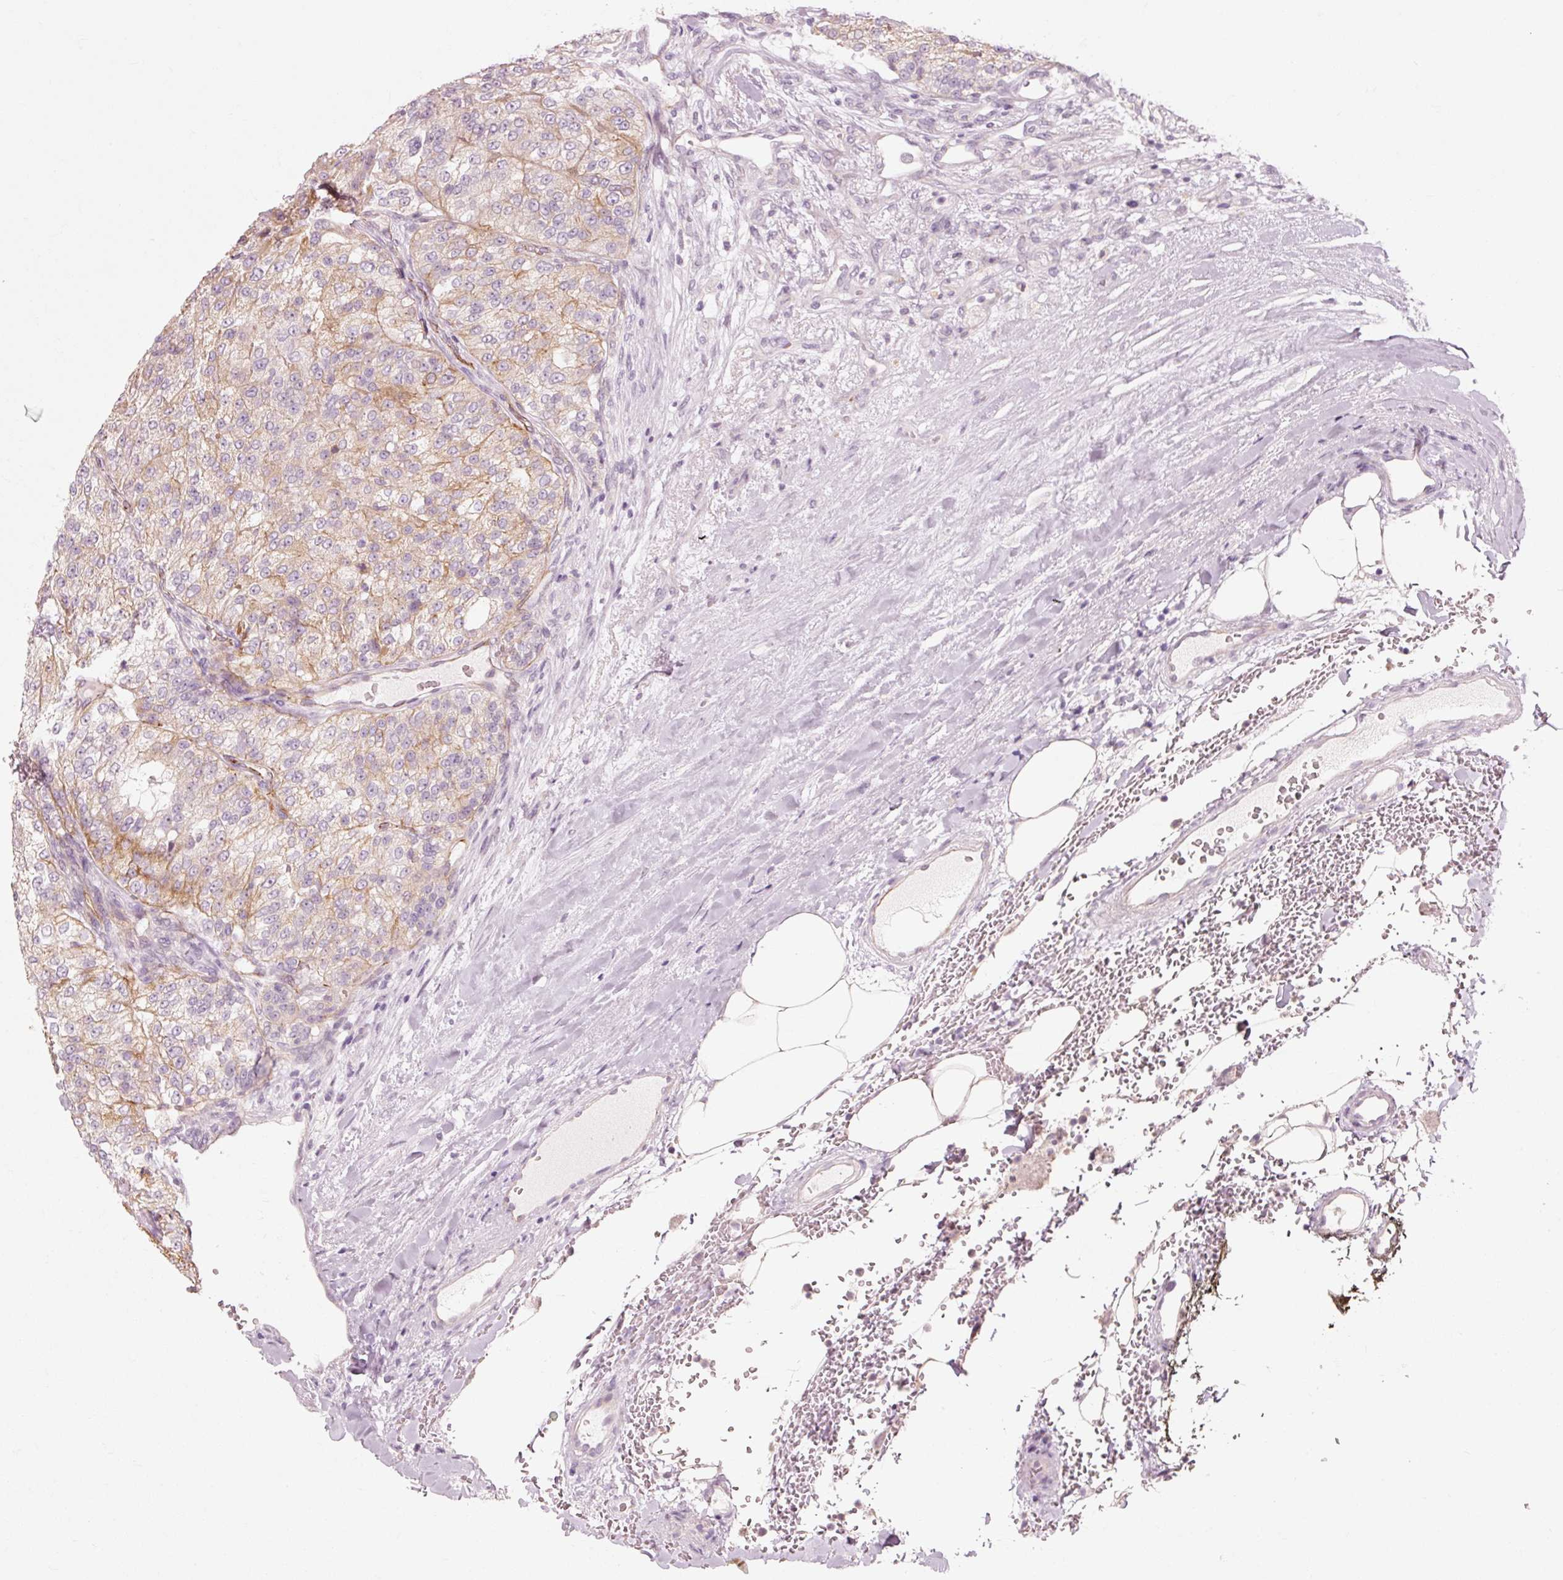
{"staining": {"intensity": "weak", "quantity": "25%-75%", "location": "cytoplasmic/membranous"}, "tissue": "renal cancer", "cell_type": "Tumor cells", "image_type": "cancer", "snomed": [{"axis": "morphology", "description": "Adenocarcinoma, NOS"}, {"axis": "topography", "description": "Kidney"}], "caption": "Protein staining of adenocarcinoma (renal) tissue reveals weak cytoplasmic/membranous staining in approximately 25%-75% of tumor cells. (DAB = brown stain, brightfield microscopy at high magnification).", "gene": "TRIM73", "patient": {"sex": "female", "age": 63}}